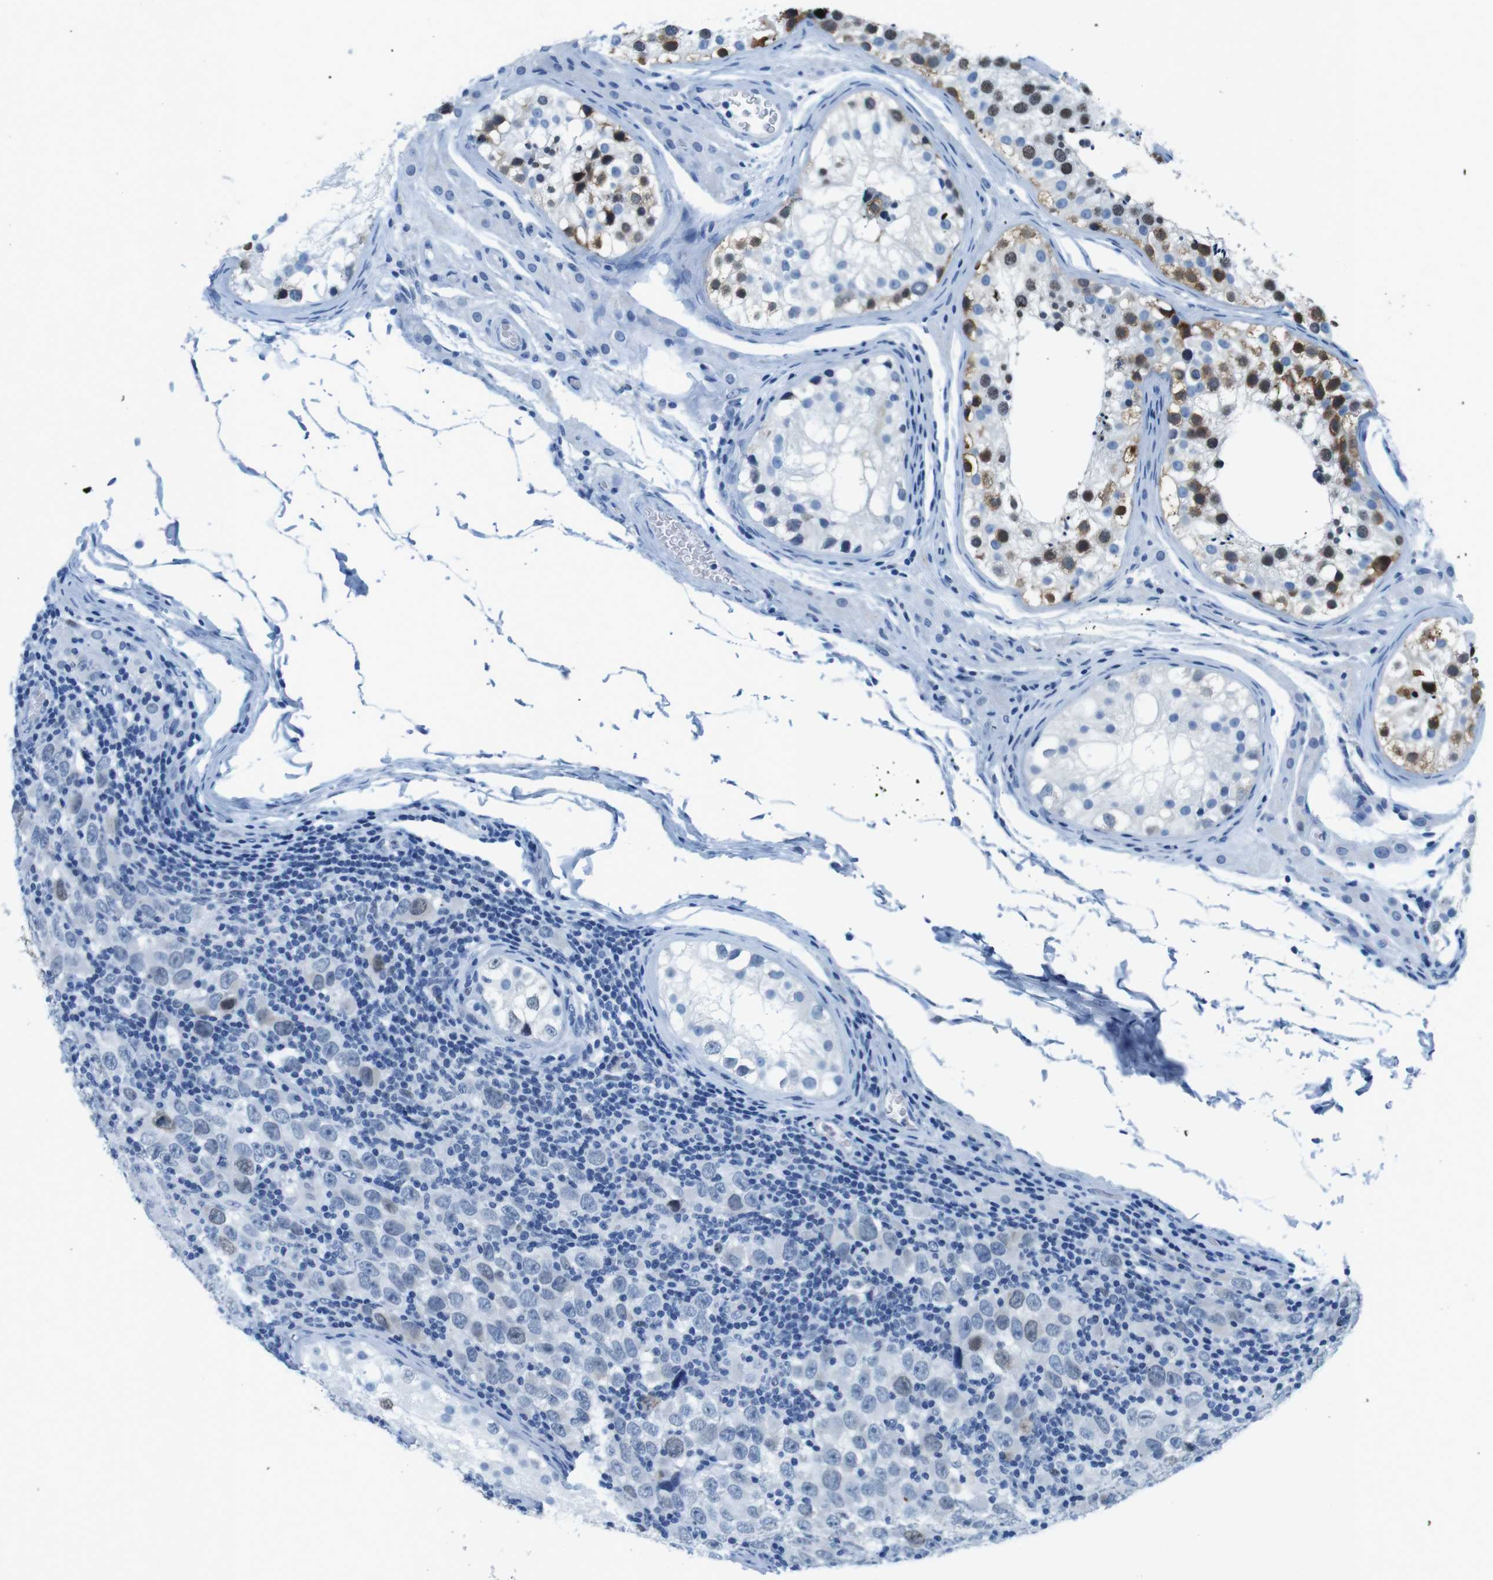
{"staining": {"intensity": "weak", "quantity": "<25%", "location": "nuclear"}, "tissue": "testis cancer", "cell_type": "Tumor cells", "image_type": "cancer", "snomed": [{"axis": "morphology", "description": "Carcinoma, Embryonal, NOS"}, {"axis": "topography", "description": "Testis"}], "caption": "Immunohistochemistry photomicrograph of embryonal carcinoma (testis) stained for a protein (brown), which displays no positivity in tumor cells.", "gene": "CTAG1B", "patient": {"sex": "male", "age": 21}}